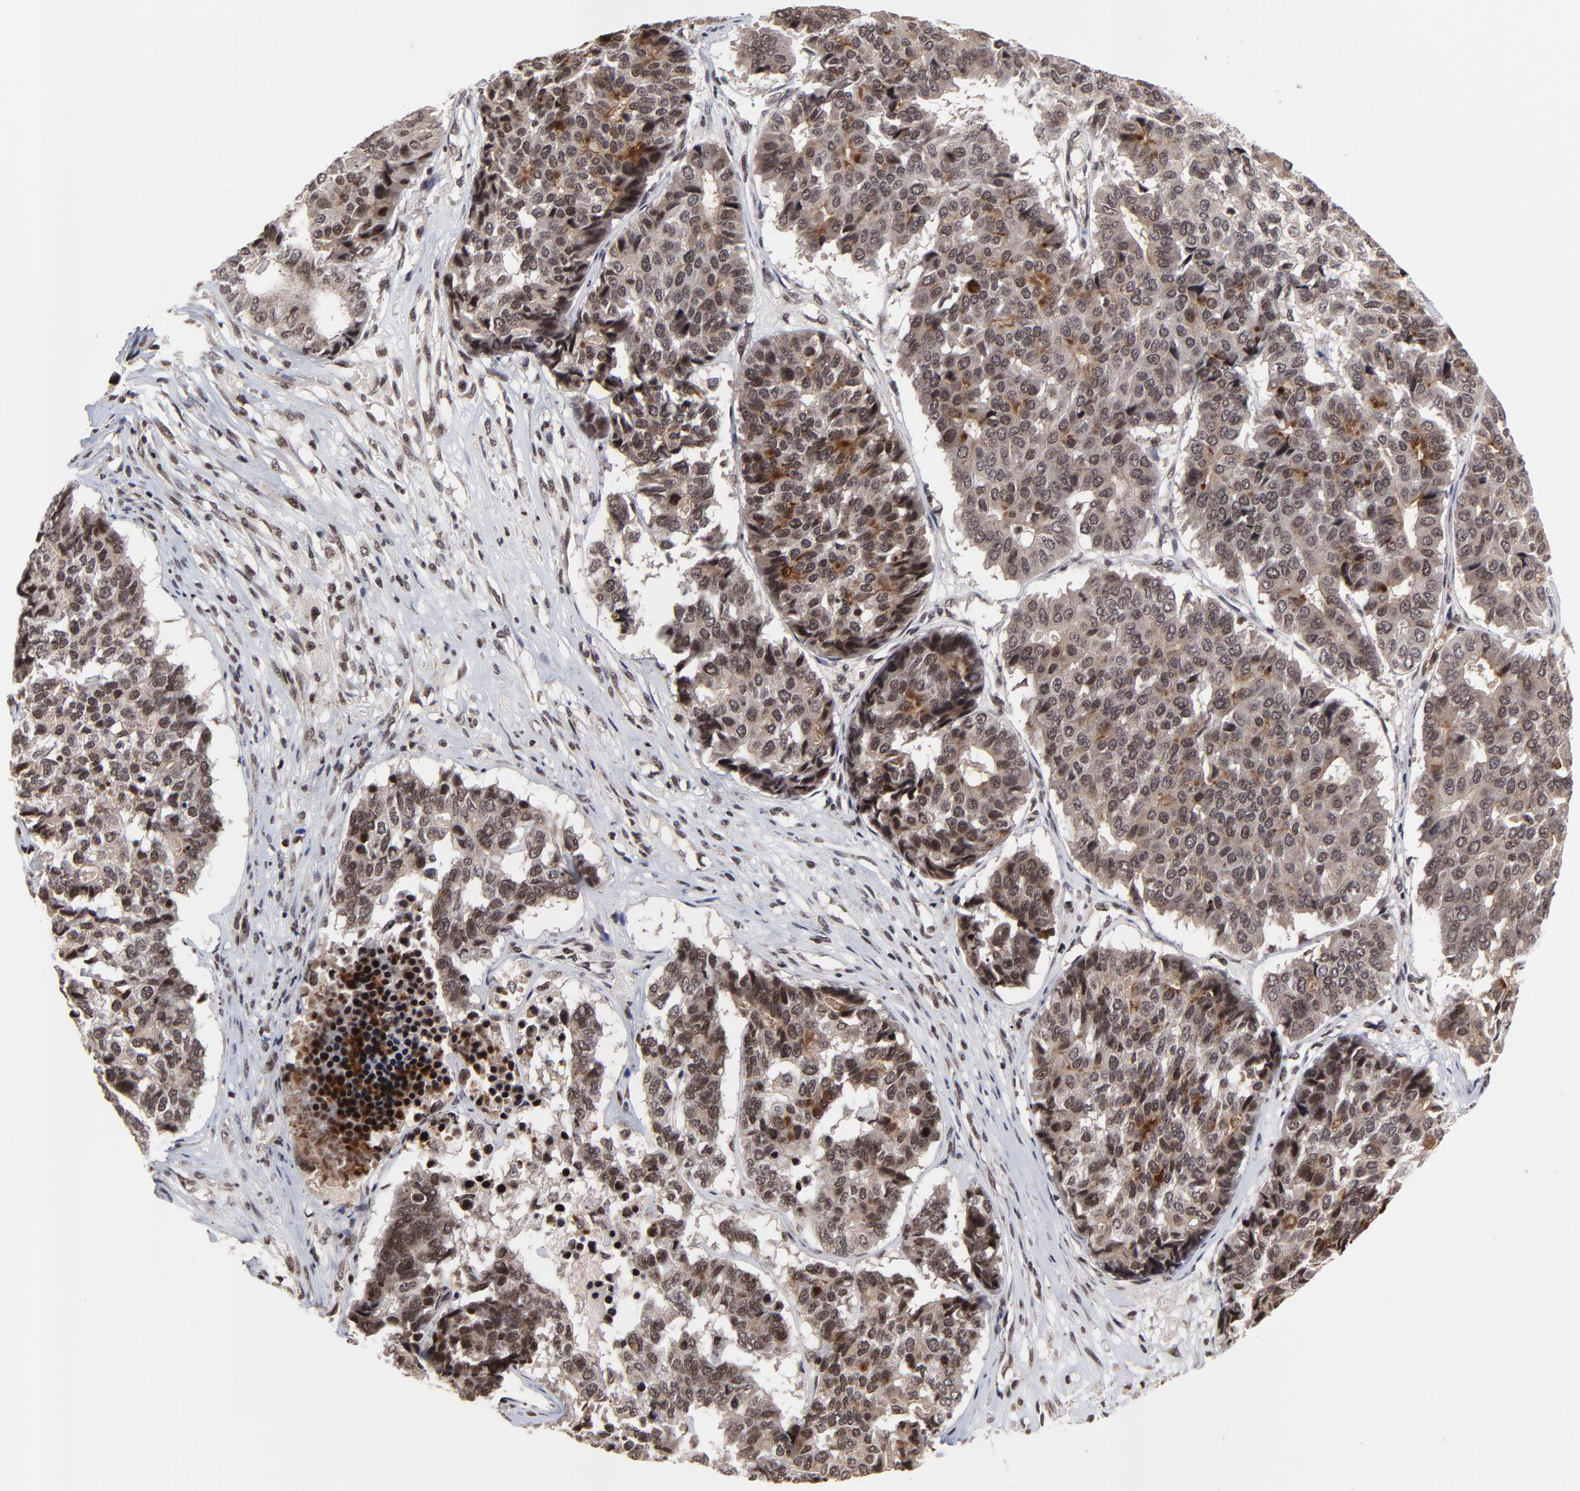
{"staining": {"intensity": "moderate", "quantity": ">75%", "location": "cytoplasmic/membranous,nuclear"}, "tissue": "pancreatic cancer", "cell_type": "Tumor cells", "image_type": "cancer", "snomed": [{"axis": "morphology", "description": "Adenocarcinoma, NOS"}, {"axis": "topography", "description": "Pancreas"}], "caption": "Immunohistochemical staining of human pancreatic cancer shows moderate cytoplasmic/membranous and nuclear protein positivity in approximately >75% of tumor cells.", "gene": "ZNF777", "patient": {"sex": "male", "age": 50}}